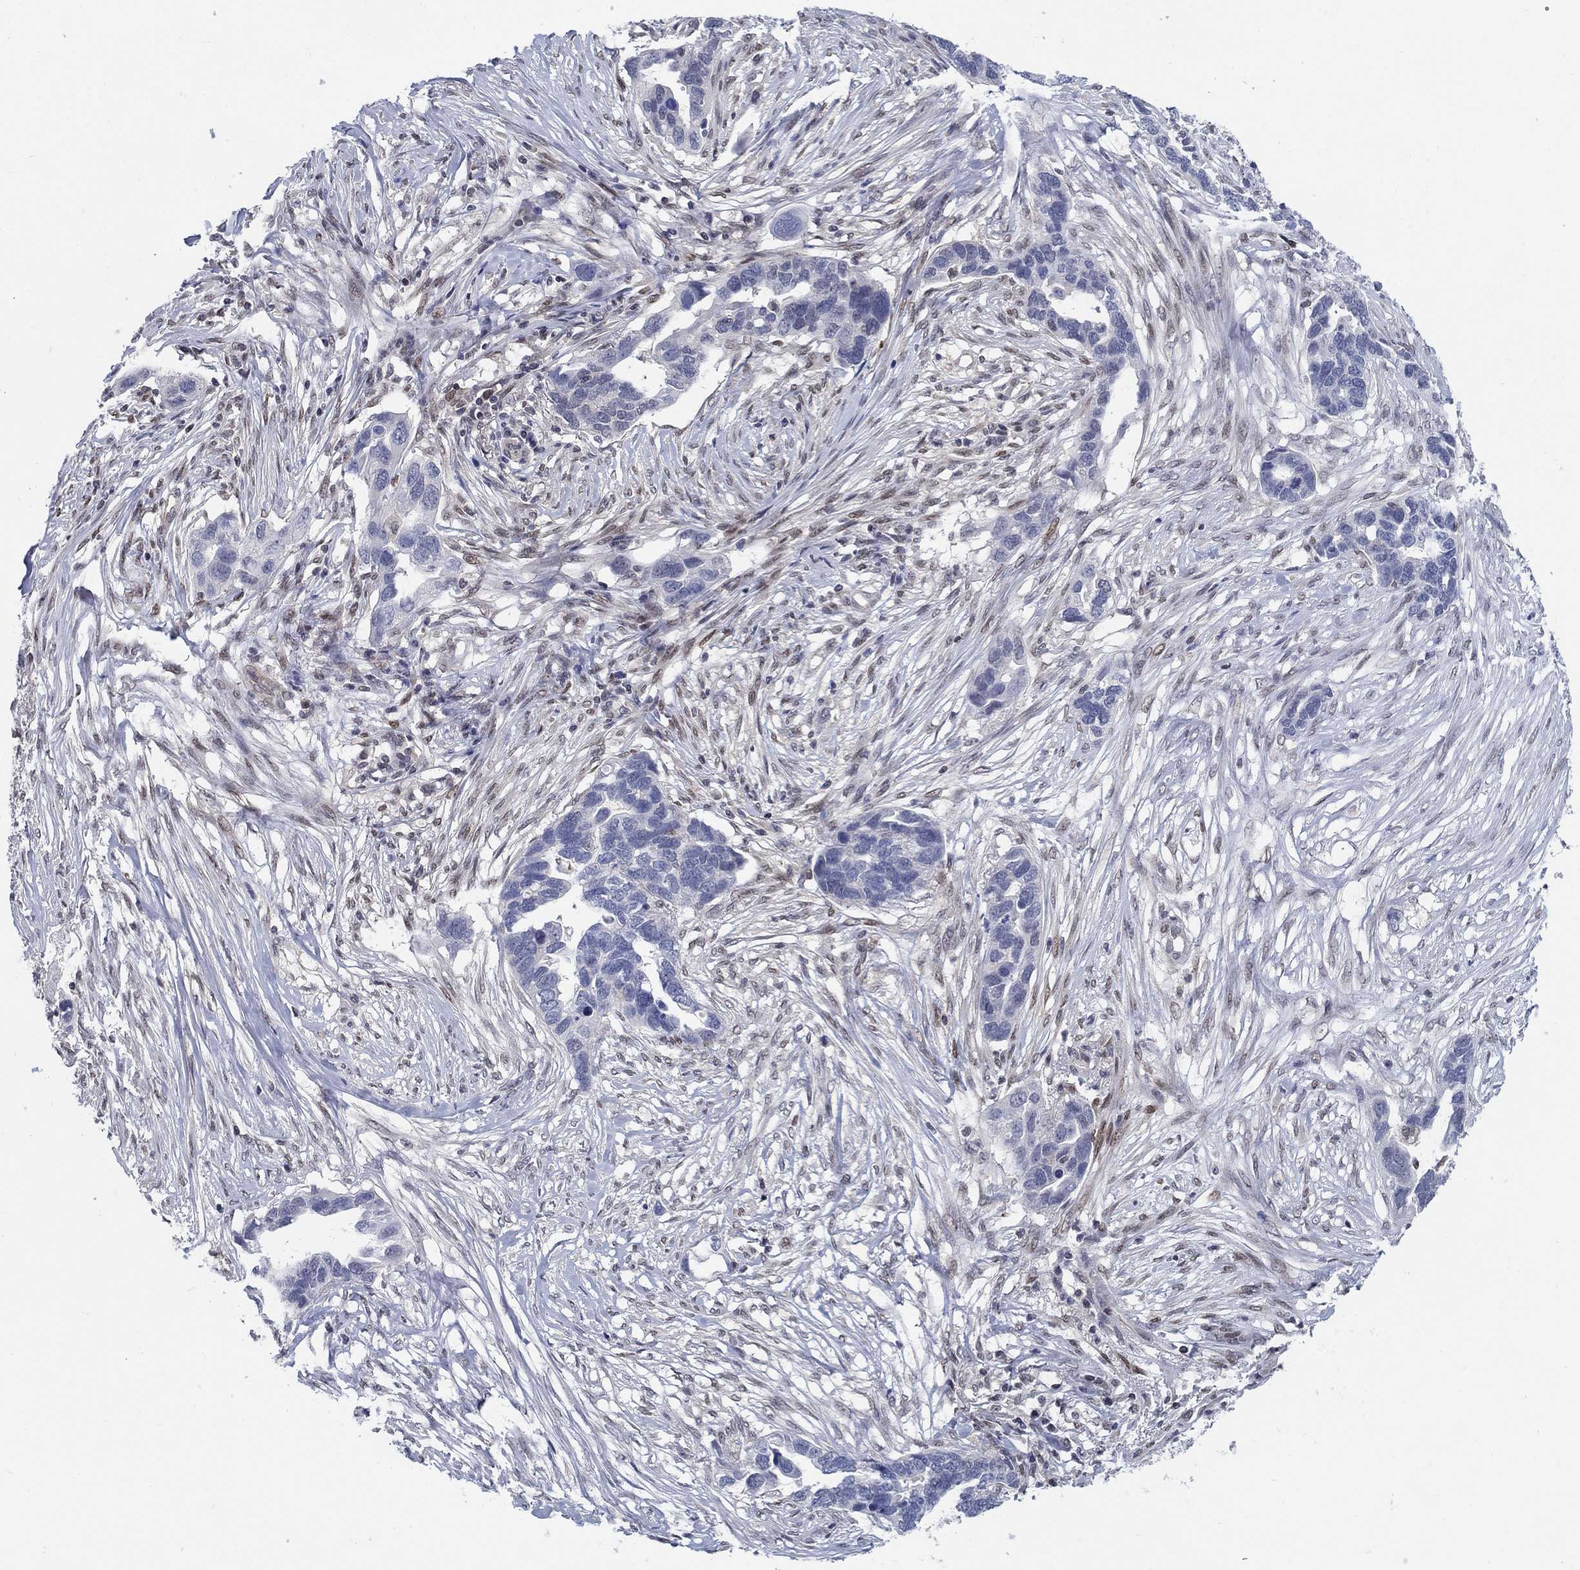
{"staining": {"intensity": "negative", "quantity": "none", "location": "none"}, "tissue": "ovarian cancer", "cell_type": "Tumor cells", "image_type": "cancer", "snomed": [{"axis": "morphology", "description": "Cystadenocarcinoma, serous, NOS"}, {"axis": "topography", "description": "Ovary"}], "caption": "Immunohistochemical staining of human serous cystadenocarcinoma (ovarian) displays no significant positivity in tumor cells. (DAB IHC, high magnification).", "gene": "CENPE", "patient": {"sex": "female", "age": 54}}